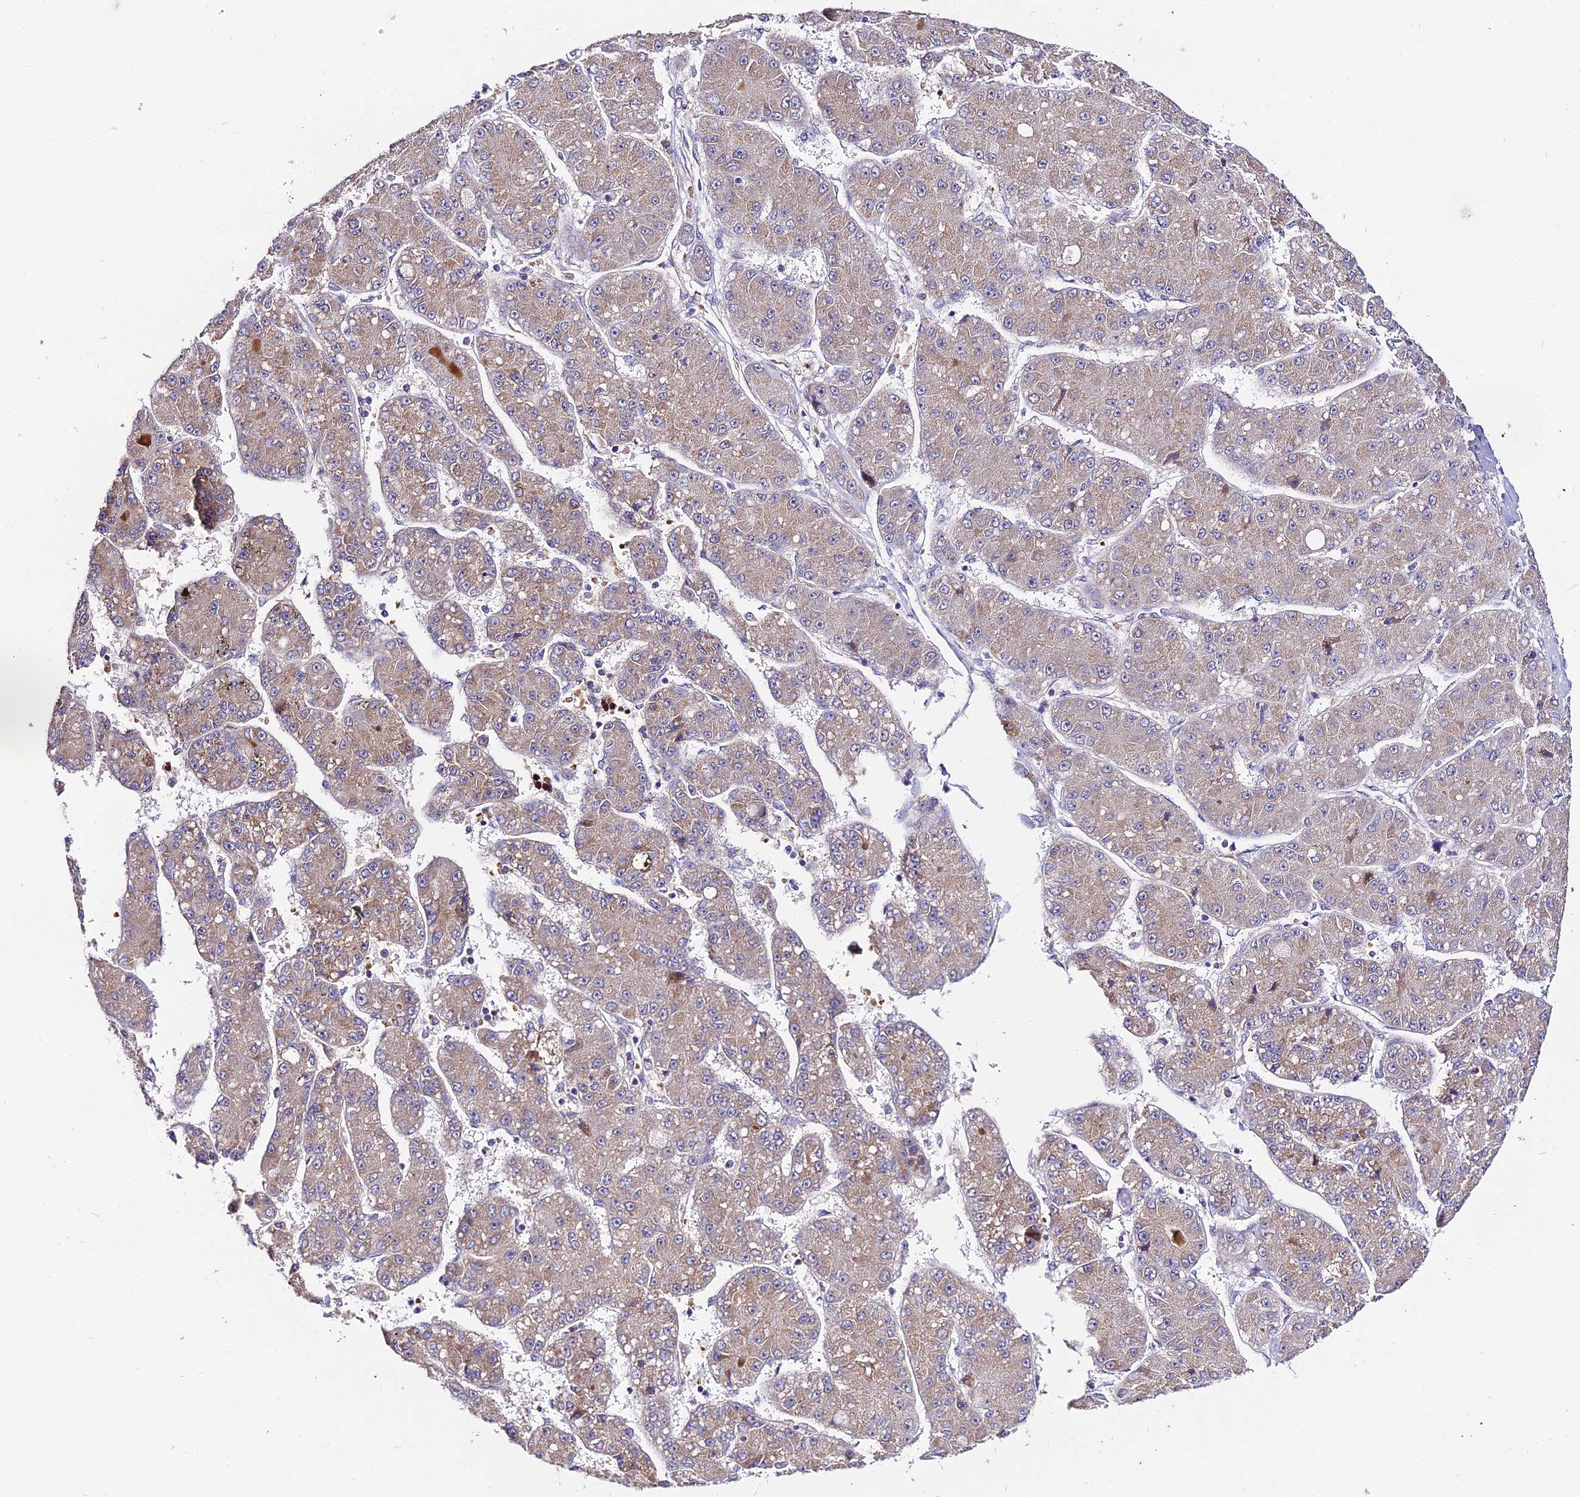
{"staining": {"intensity": "weak", "quantity": "25%-75%", "location": "cytoplasmic/membranous"}, "tissue": "liver cancer", "cell_type": "Tumor cells", "image_type": "cancer", "snomed": [{"axis": "morphology", "description": "Carcinoma, Hepatocellular, NOS"}, {"axis": "topography", "description": "Liver"}], "caption": "A histopathology image of liver hepatocellular carcinoma stained for a protein shows weak cytoplasmic/membranous brown staining in tumor cells.", "gene": "WDR5B", "patient": {"sex": "male", "age": 67}}